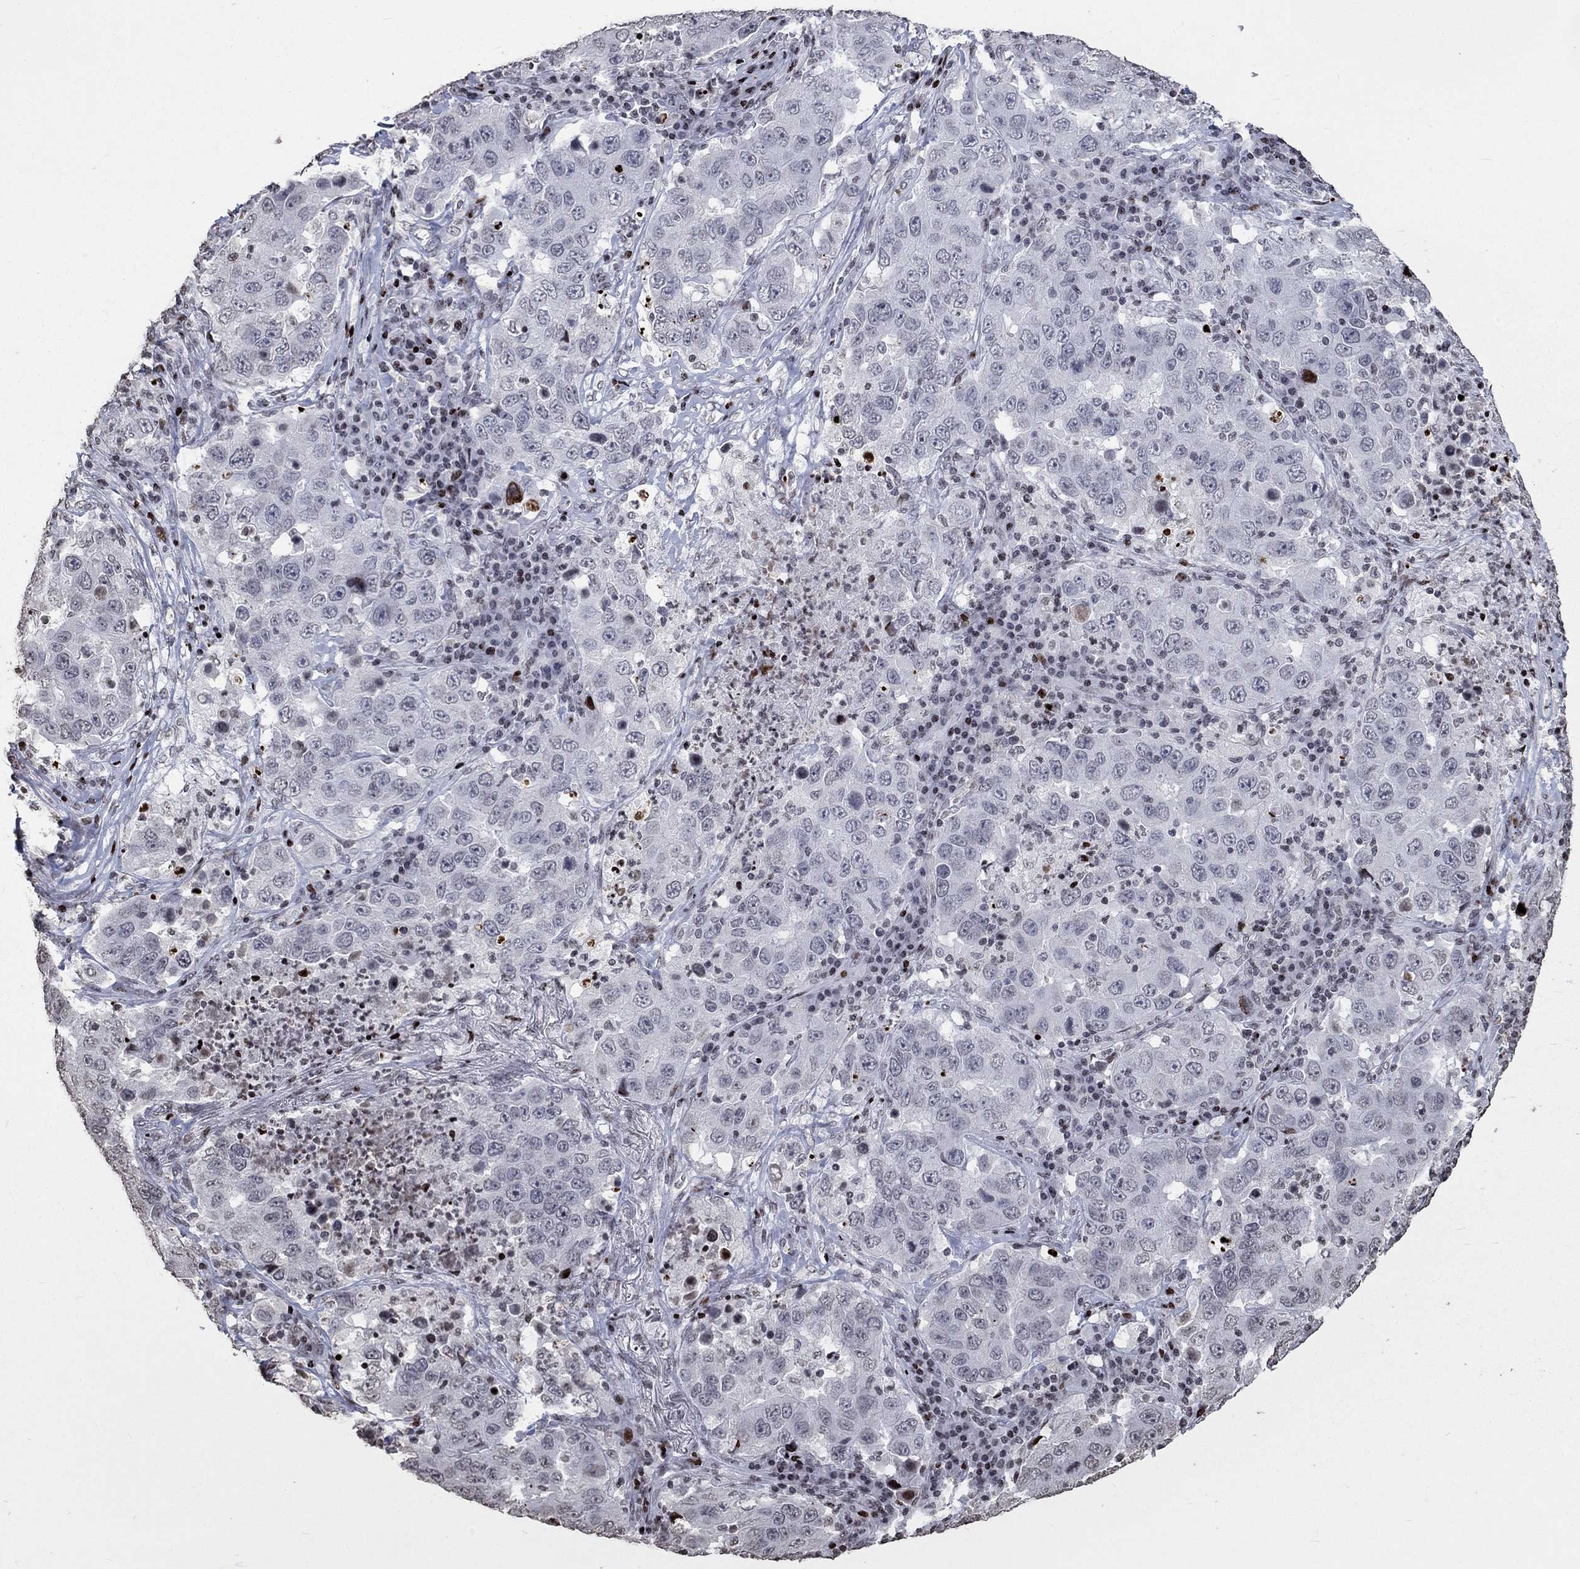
{"staining": {"intensity": "negative", "quantity": "none", "location": "none"}, "tissue": "lung cancer", "cell_type": "Tumor cells", "image_type": "cancer", "snomed": [{"axis": "morphology", "description": "Adenocarcinoma, NOS"}, {"axis": "topography", "description": "Lung"}], "caption": "Lung adenocarcinoma was stained to show a protein in brown. There is no significant staining in tumor cells.", "gene": "SRSF3", "patient": {"sex": "male", "age": 73}}